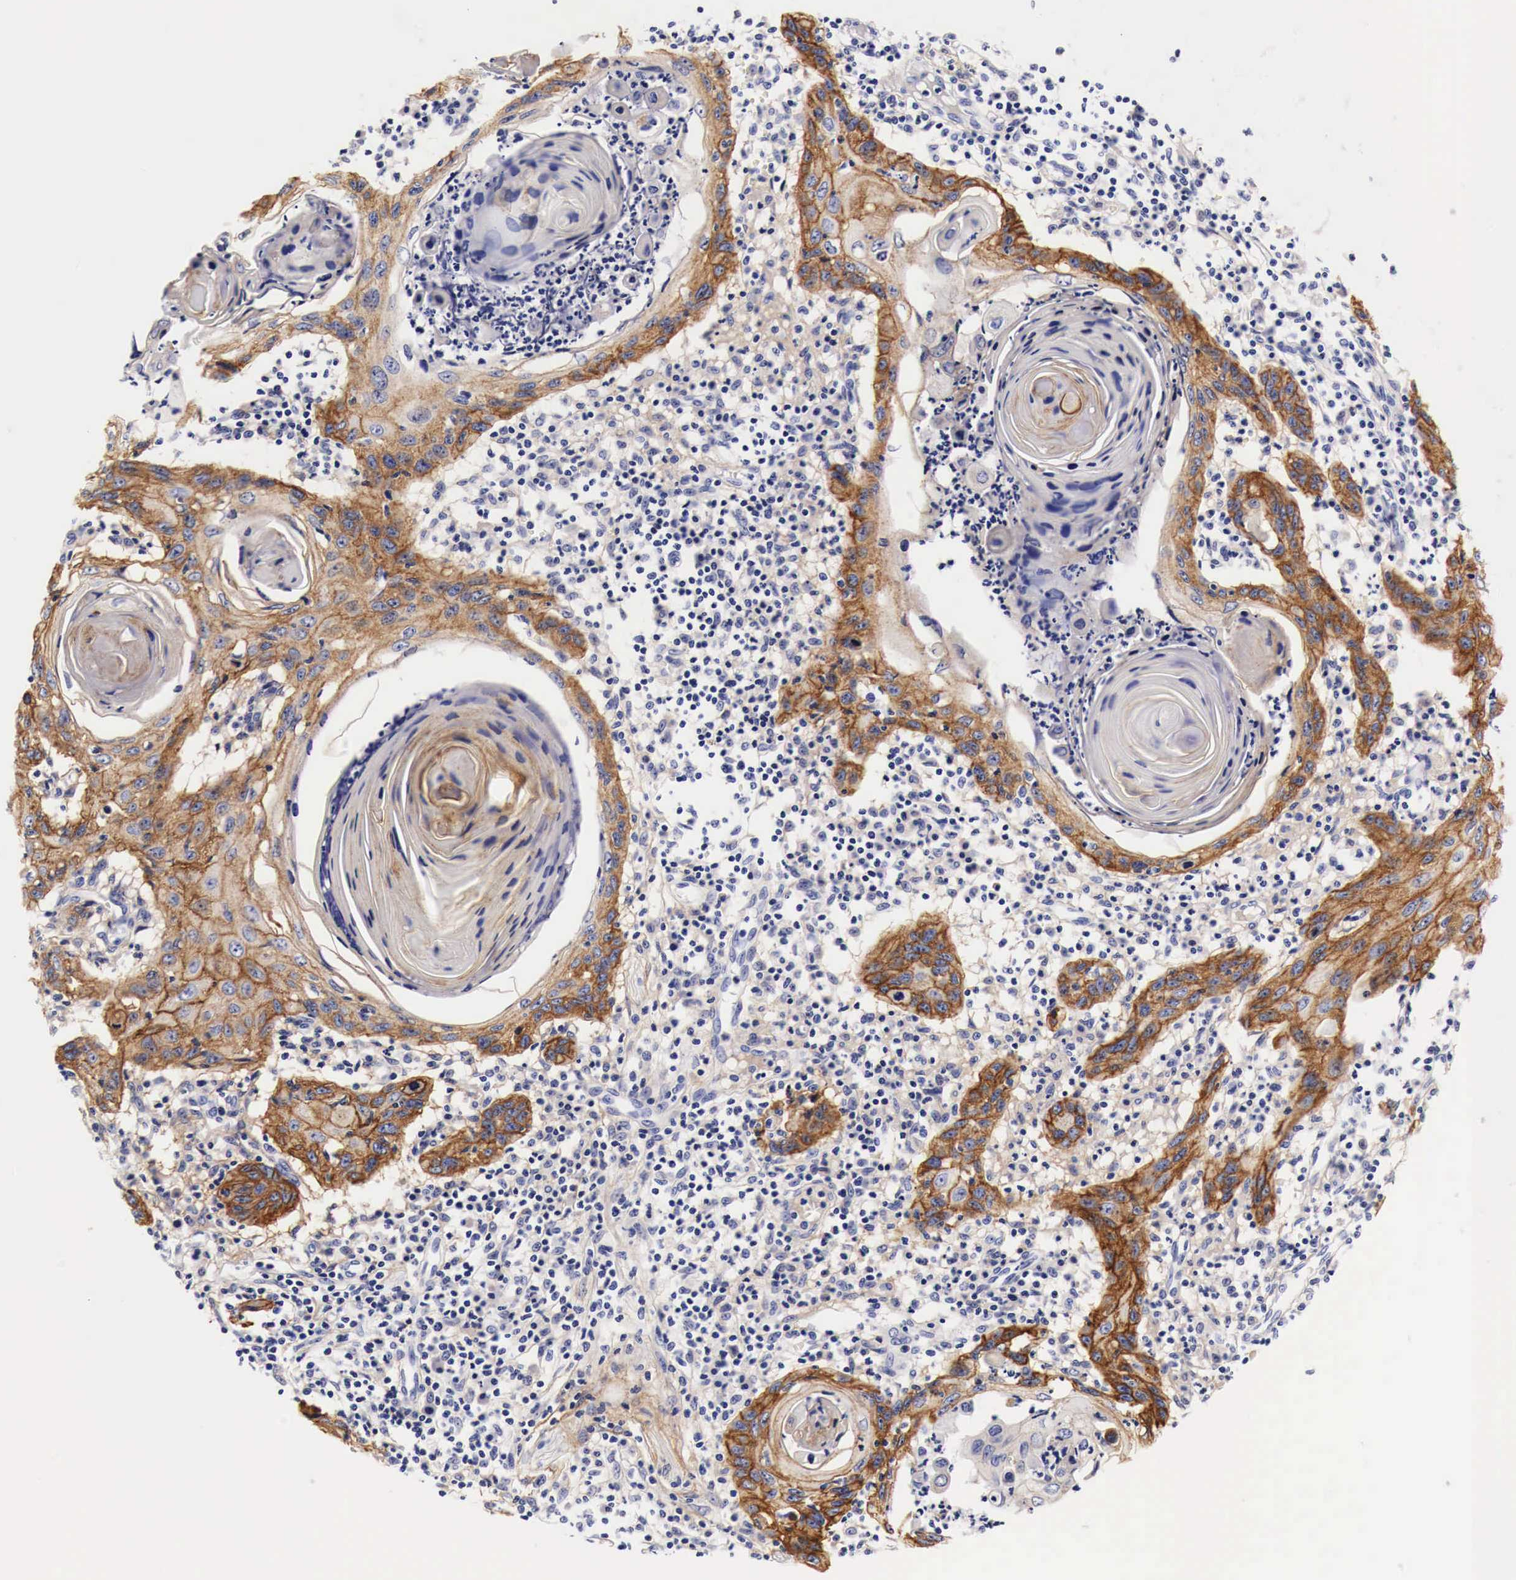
{"staining": {"intensity": "moderate", "quantity": ">75%", "location": "cytoplasmic/membranous"}, "tissue": "skin cancer", "cell_type": "Tumor cells", "image_type": "cancer", "snomed": [{"axis": "morphology", "description": "Squamous cell carcinoma, NOS"}, {"axis": "topography", "description": "Skin"}], "caption": "Tumor cells exhibit medium levels of moderate cytoplasmic/membranous expression in about >75% of cells in human squamous cell carcinoma (skin).", "gene": "EGFR", "patient": {"sex": "female", "age": 74}}